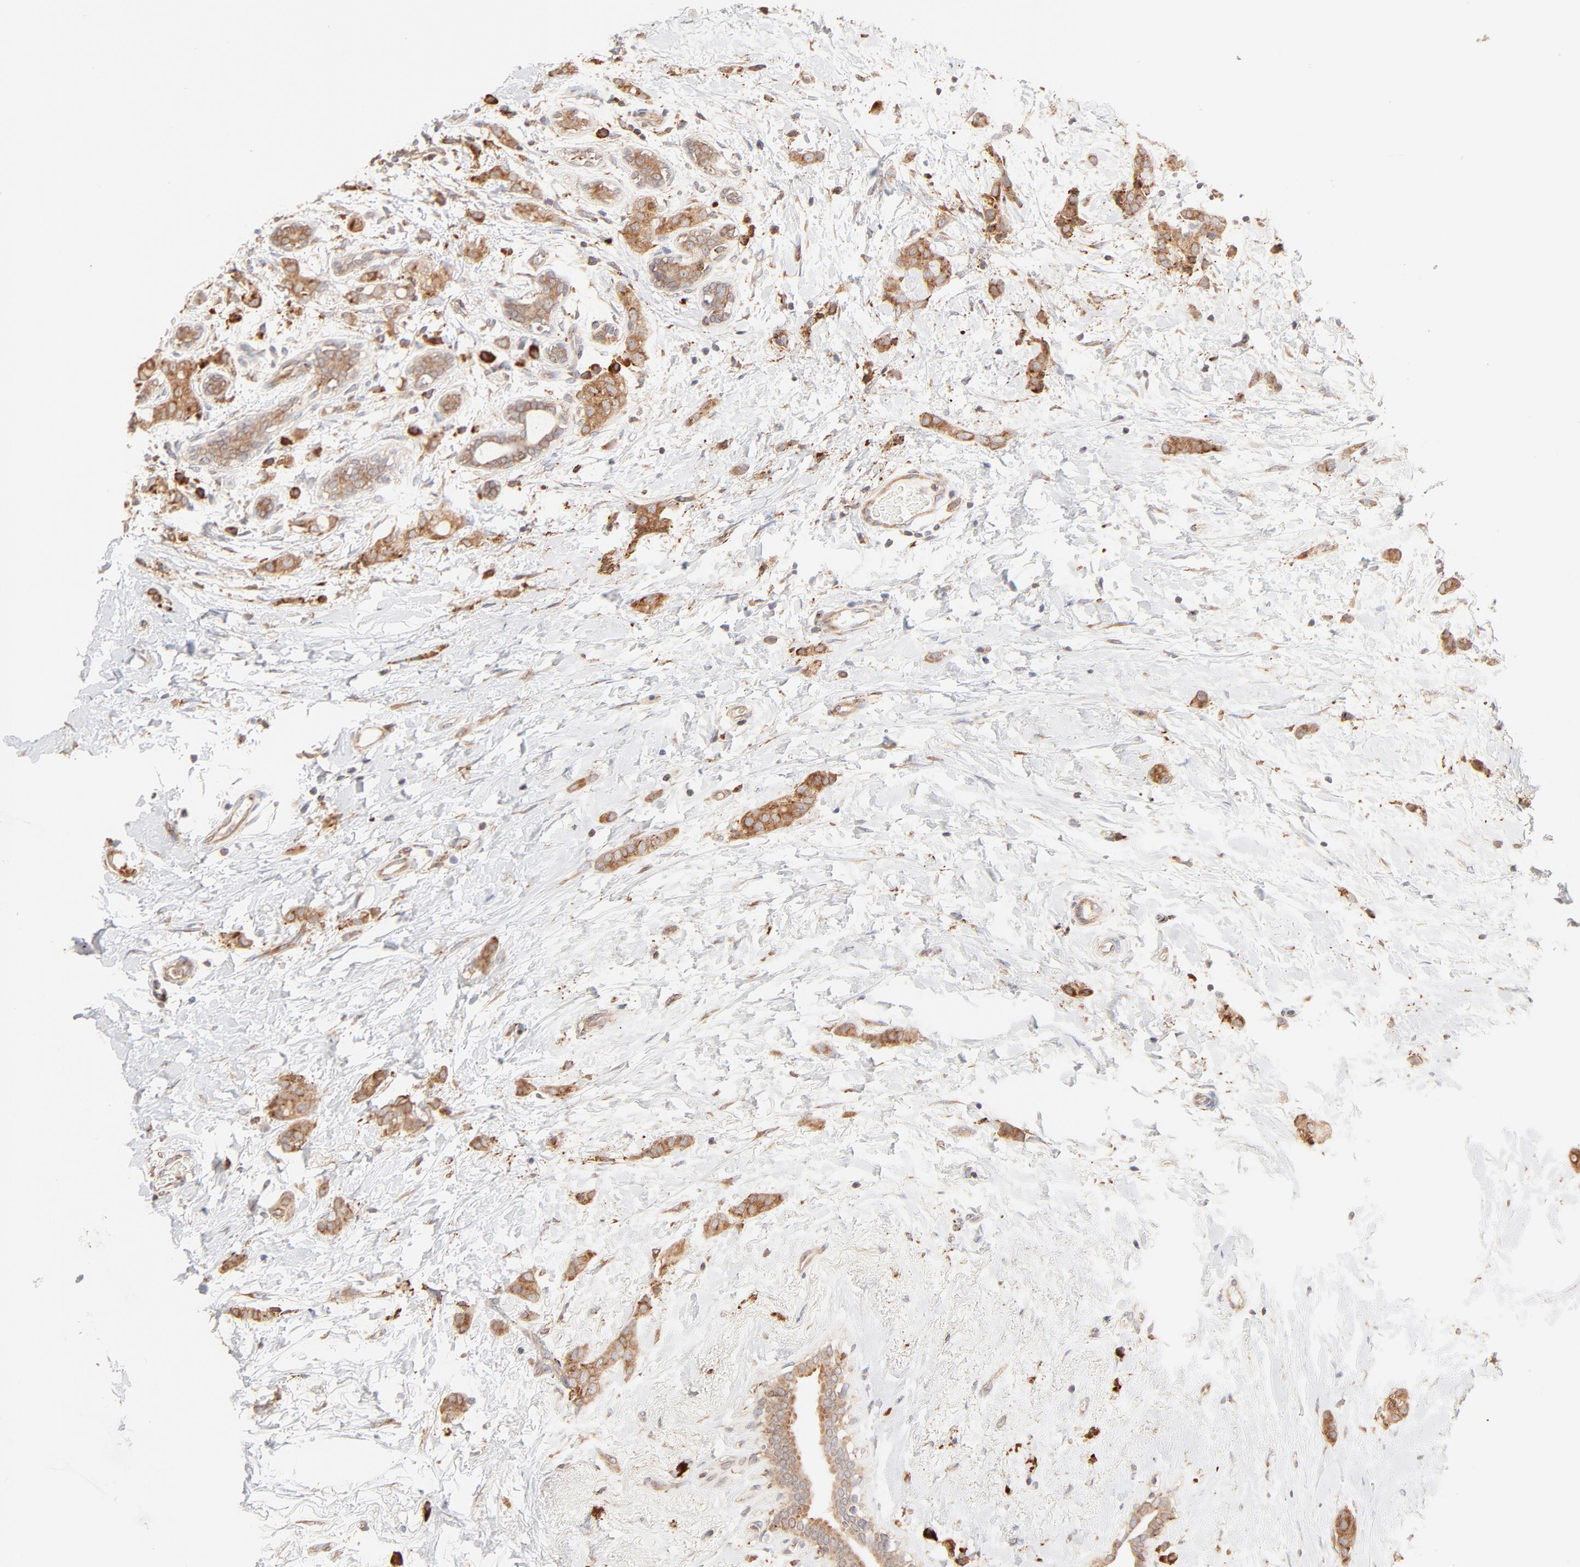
{"staining": {"intensity": "moderate", "quantity": ">75%", "location": "cytoplasmic/membranous"}, "tissue": "breast cancer", "cell_type": "Tumor cells", "image_type": "cancer", "snomed": [{"axis": "morphology", "description": "Lobular carcinoma"}, {"axis": "topography", "description": "Breast"}], "caption": "Breast cancer (lobular carcinoma) stained with immunohistochemistry (IHC) exhibits moderate cytoplasmic/membranous positivity in approximately >75% of tumor cells.", "gene": "PARP12", "patient": {"sex": "female", "age": 55}}